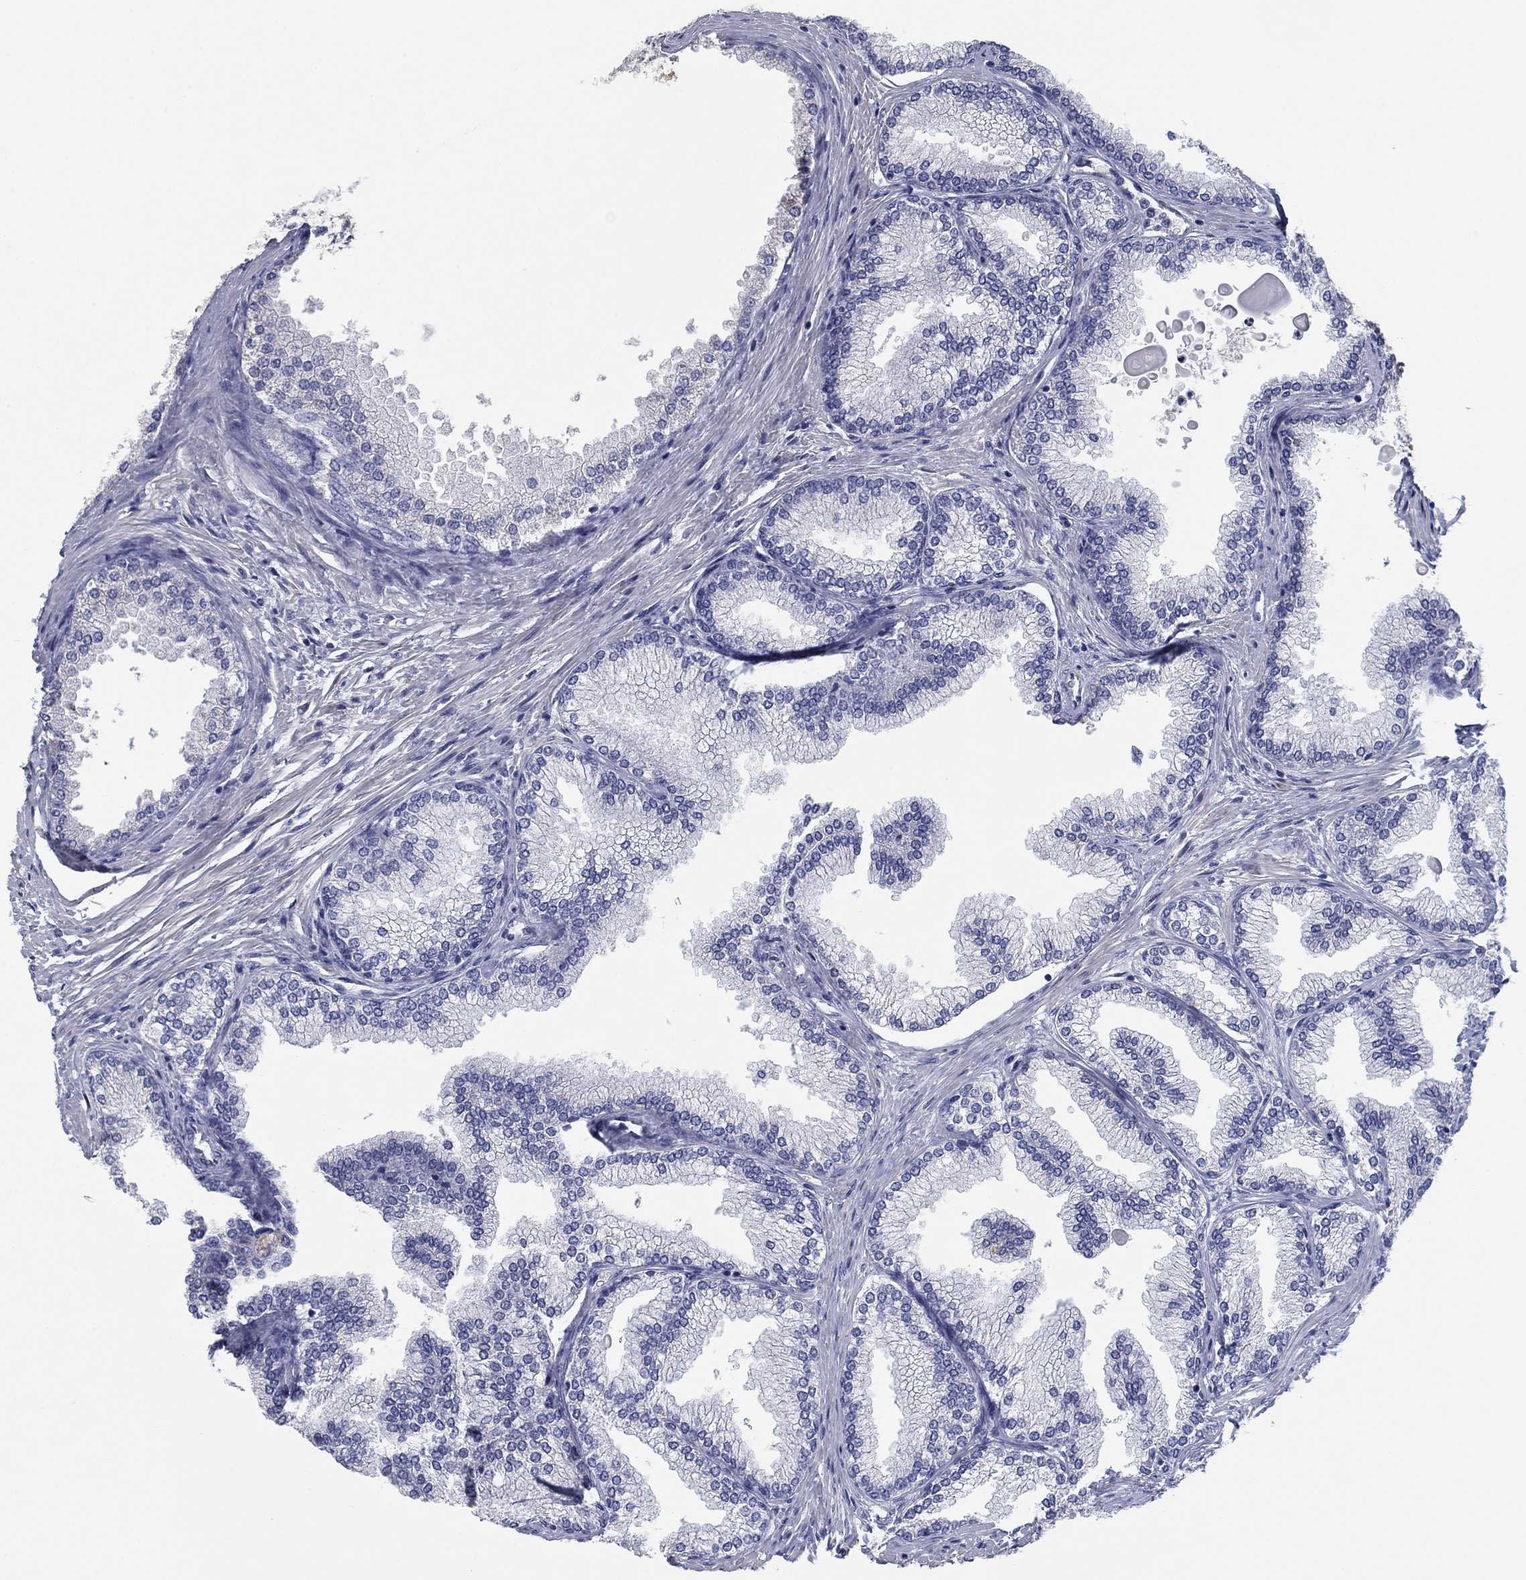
{"staining": {"intensity": "negative", "quantity": "none", "location": "none"}, "tissue": "prostate", "cell_type": "Glandular cells", "image_type": "normal", "snomed": [{"axis": "morphology", "description": "Normal tissue, NOS"}, {"axis": "topography", "description": "Prostate"}], "caption": "Glandular cells are negative for protein expression in benign human prostate. Nuclei are stained in blue.", "gene": "APOC3", "patient": {"sex": "male", "age": 72}}